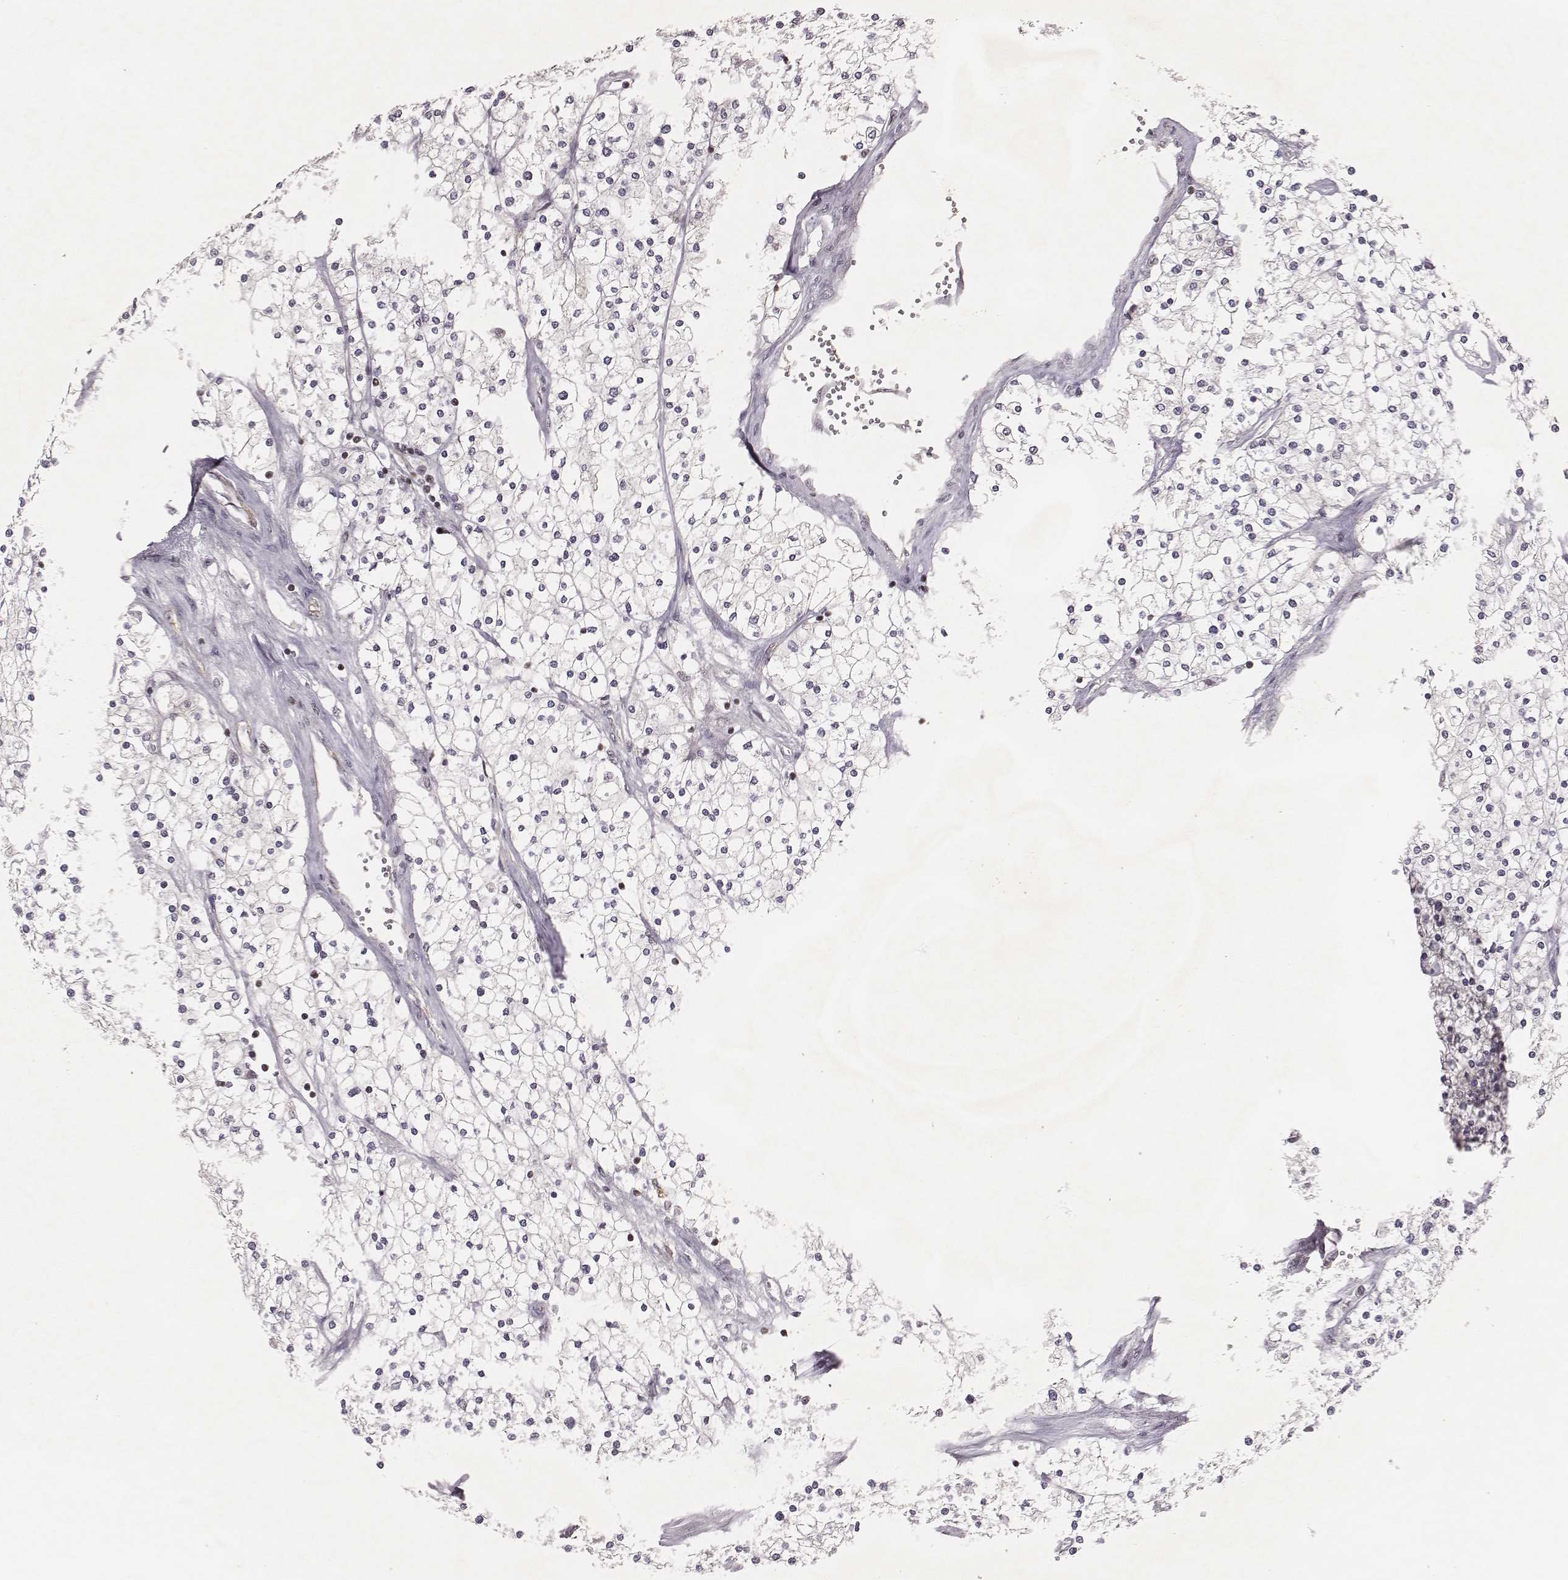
{"staining": {"intensity": "negative", "quantity": "none", "location": "none"}, "tissue": "renal cancer", "cell_type": "Tumor cells", "image_type": "cancer", "snomed": [{"axis": "morphology", "description": "Adenocarcinoma, NOS"}, {"axis": "topography", "description": "Kidney"}], "caption": "Photomicrograph shows no protein staining in tumor cells of renal cancer (adenocarcinoma) tissue.", "gene": "WDR59", "patient": {"sex": "male", "age": 80}}